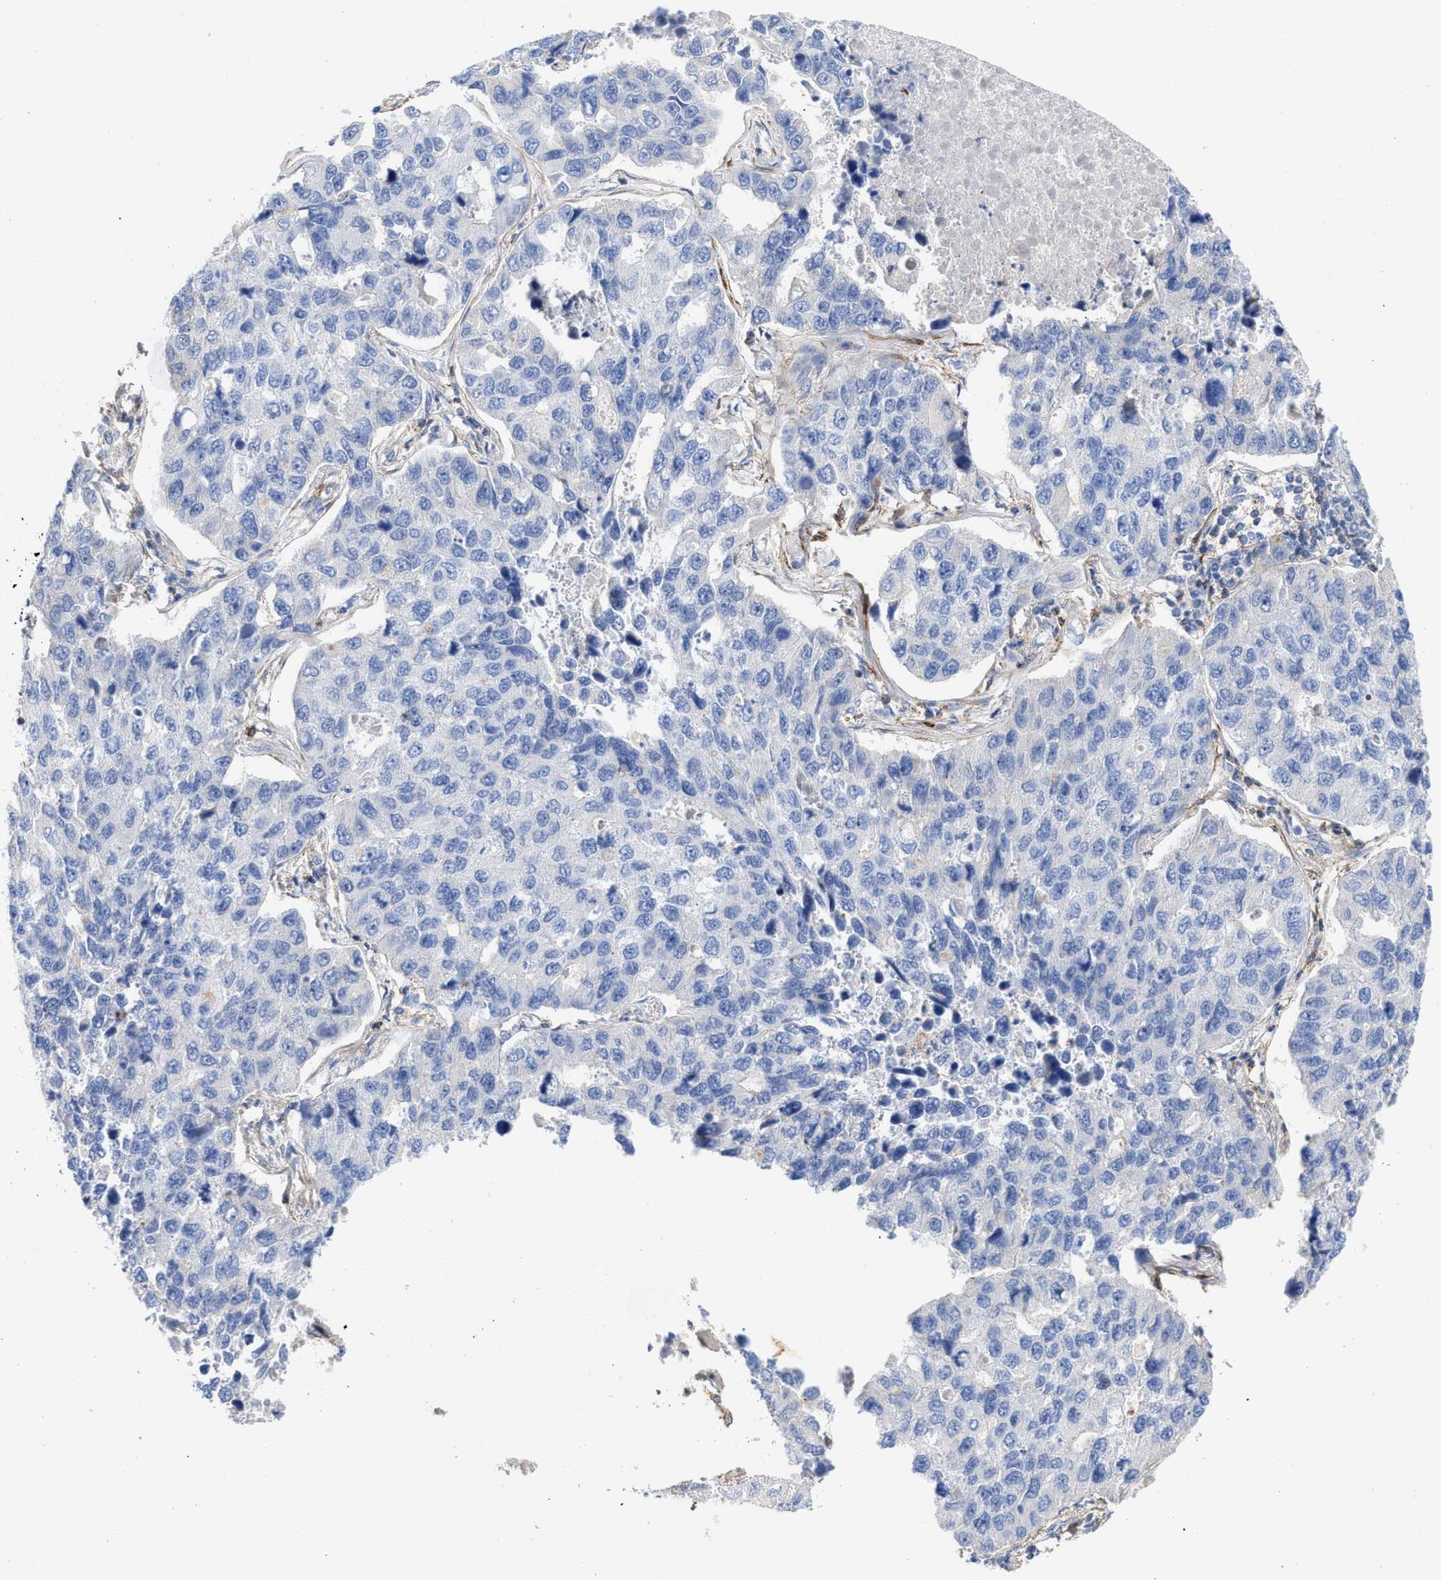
{"staining": {"intensity": "negative", "quantity": "none", "location": "none"}, "tissue": "lung cancer", "cell_type": "Tumor cells", "image_type": "cancer", "snomed": [{"axis": "morphology", "description": "Adenocarcinoma, NOS"}, {"axis": "topography", "description": "Lung"}], "caption": "High magnification brightfield microscopy of lung cancer (adenocarcinoma) stained with DAB (brown) and counterstained with hematoxylin (blue): tumor cells show no significant staining.", "gene": "HS3ST5", "patient": {"sex": "male", "age": 64}}